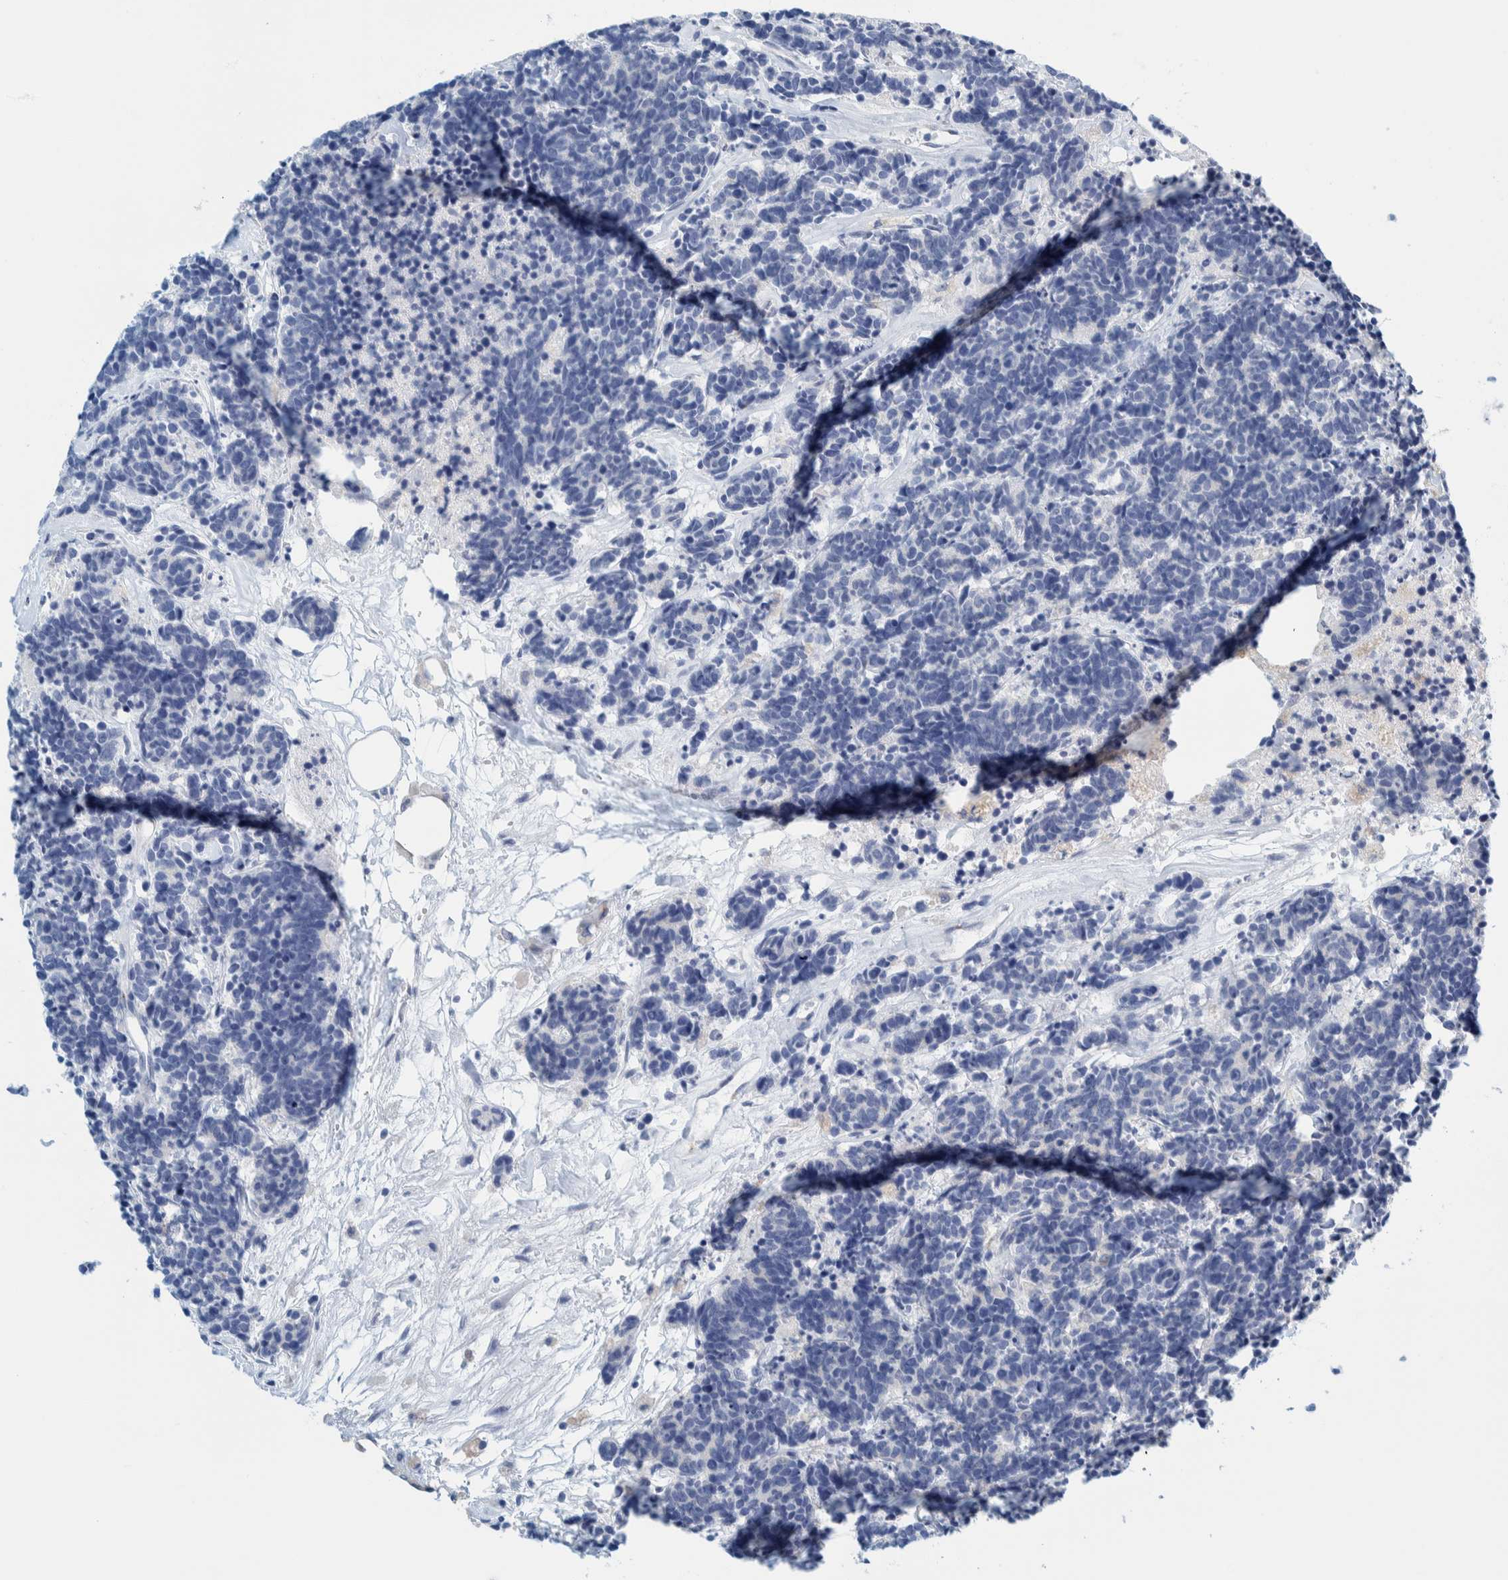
{"staining": {"intensity": "negative", "quantity": "none", "location": "none"}, "tissue": "carcinoid", "cell_type": "Tumor cells", "image_type": "cancer", "snomed": [{"axis": "morphology", "description": "Carcinoma, NOS"}, {"axis": "morphology", "description": "Carcinoid, malignant, NOS"}, {"axis": "topography", "description": "Urinary bladder"}], "caption": "DAB (3,3'-diaminobenzidine) immunohistochemical staining of human carcinoid (malignant) reveals no significant expression in tumor cells.", "gene": "MOG", "patient": {"sex": "male", "age": 57}}